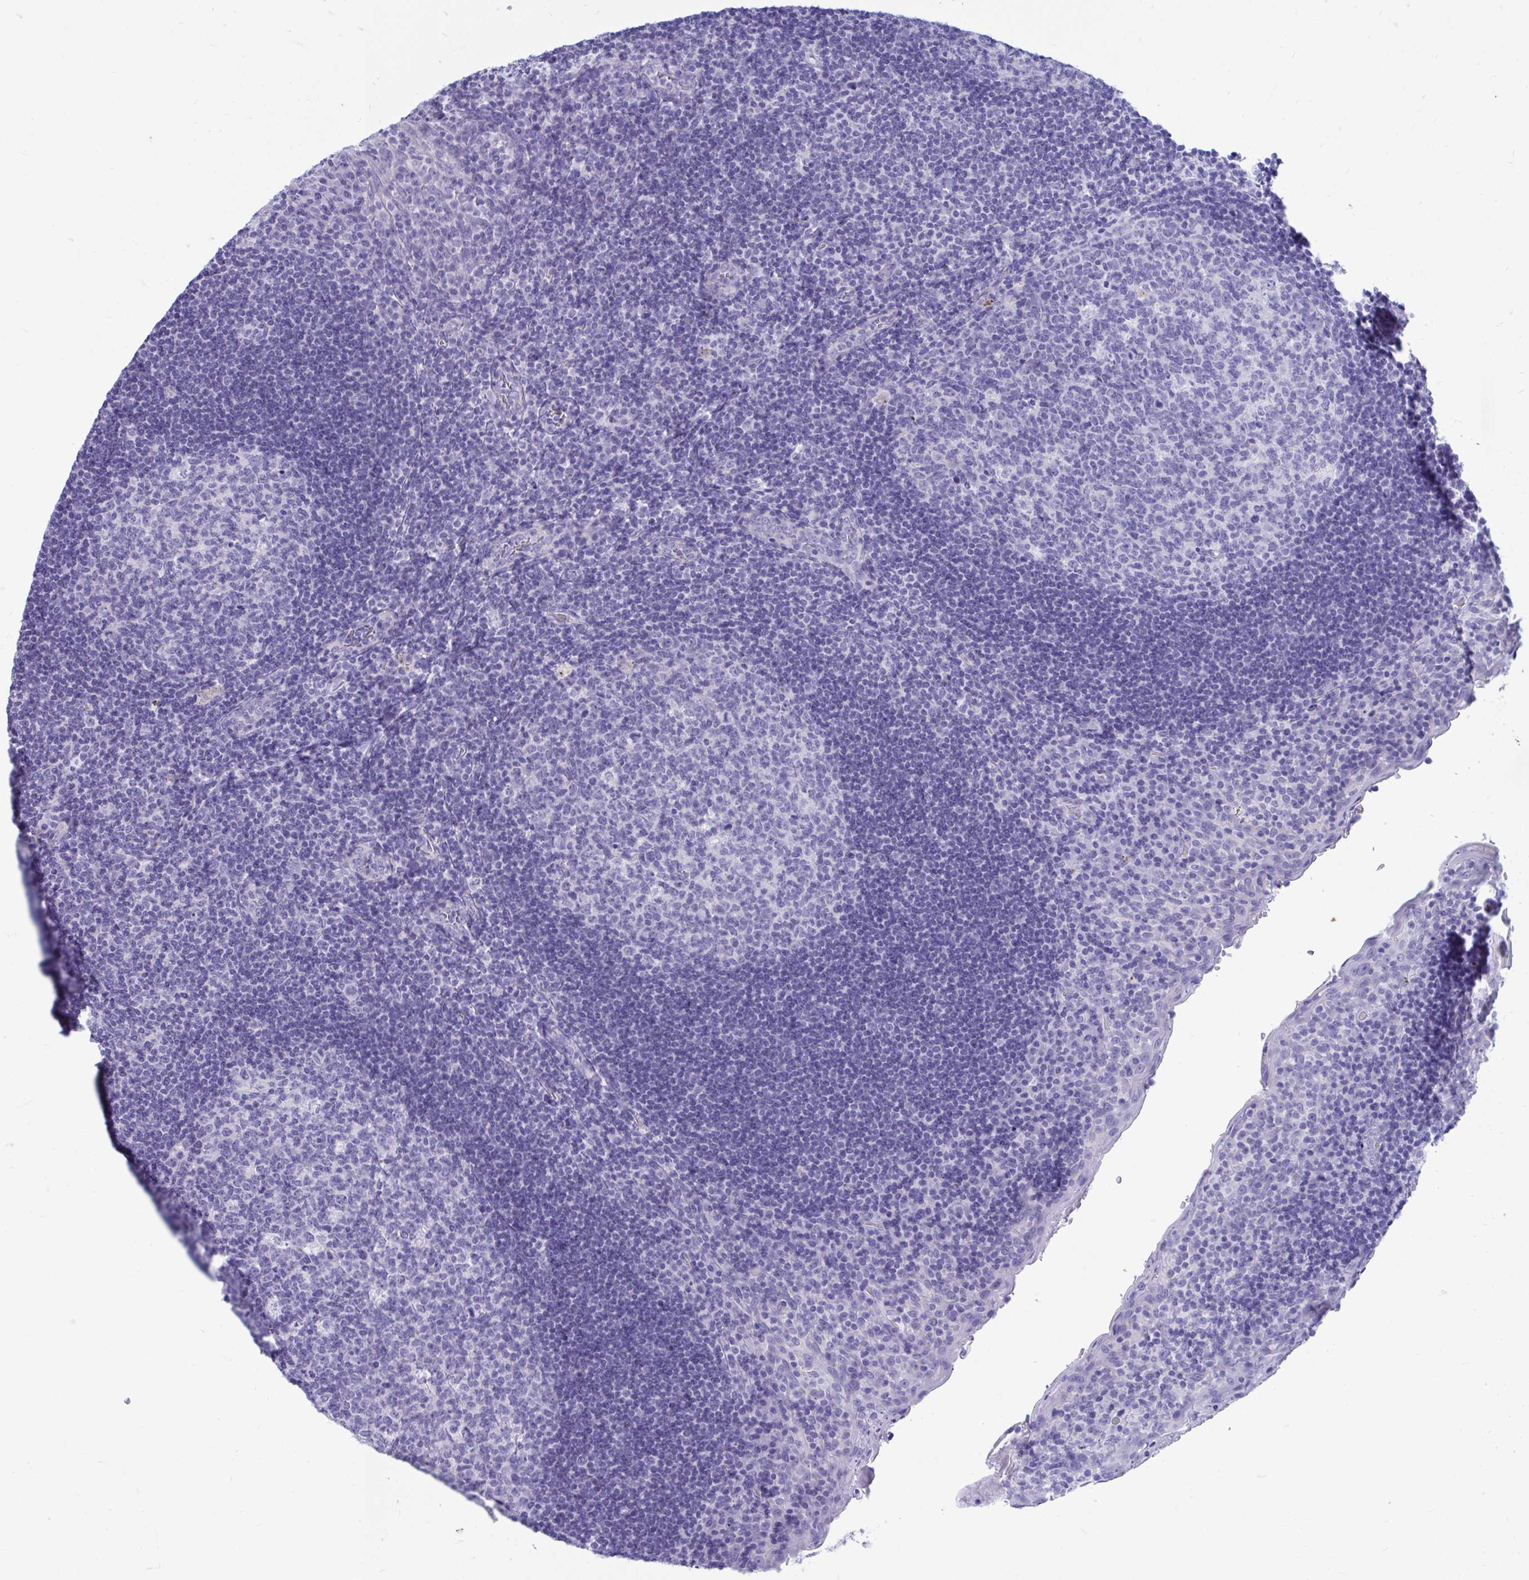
{"staining": {"intensity": "negative", "quantity": "none", "location": "none"}, "tissue": "tonsil", "cell_type": "Germinal center cells", "image_type": "normal", "snomed": [{"axis": "morphology", "description": "Normal tissue, NOS"}, {"axis": "topography", "description": "Tonsil"}], "caption": "Histopathology image shows no protein staining in germinal center cells of benign tonsil.", "gene": "SHISA8", "patient": {"sex": "male", "age": 17}}